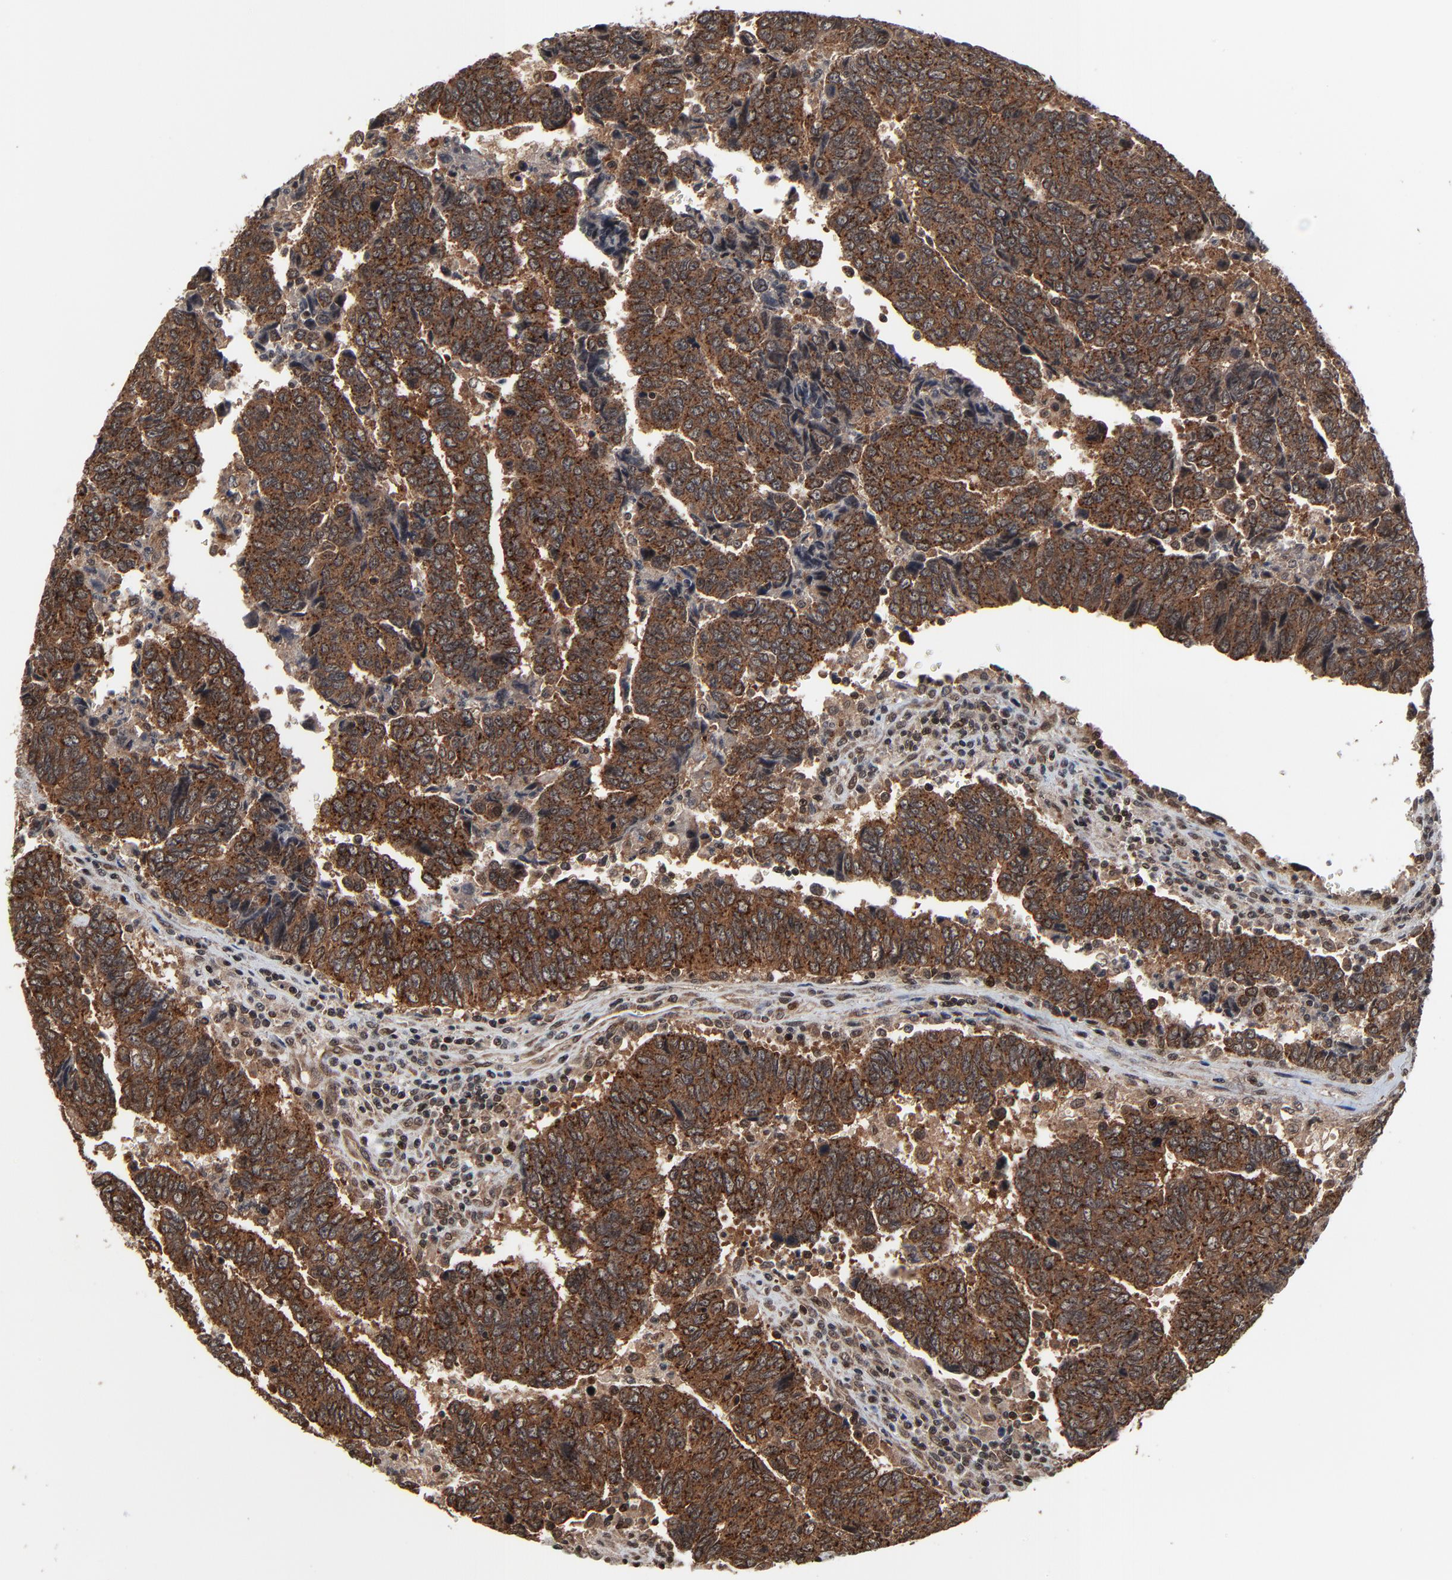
{"staining": {"intensity": "strong", "quantity": ">75%", "location": "cytoplasmic/membranous"}, "tissue": "urothelial cancer", "cell_type": "Tumor cells", "image_type": "cancer", "snomed": [{"axis": "morphology", "description": "Urothelial carcinoma, High grade"}, {"axis": "topography", "description": "Urinary bladder"}], "caption": "High-grade urothelial carcinoma was stained to show a protein in brown. There is high levels of strong cytoplasmic/membranous staining in approximately >75% of tumor cells.", "gene": "RHOJ", "patient": {"sex": "male", "age": 86}}